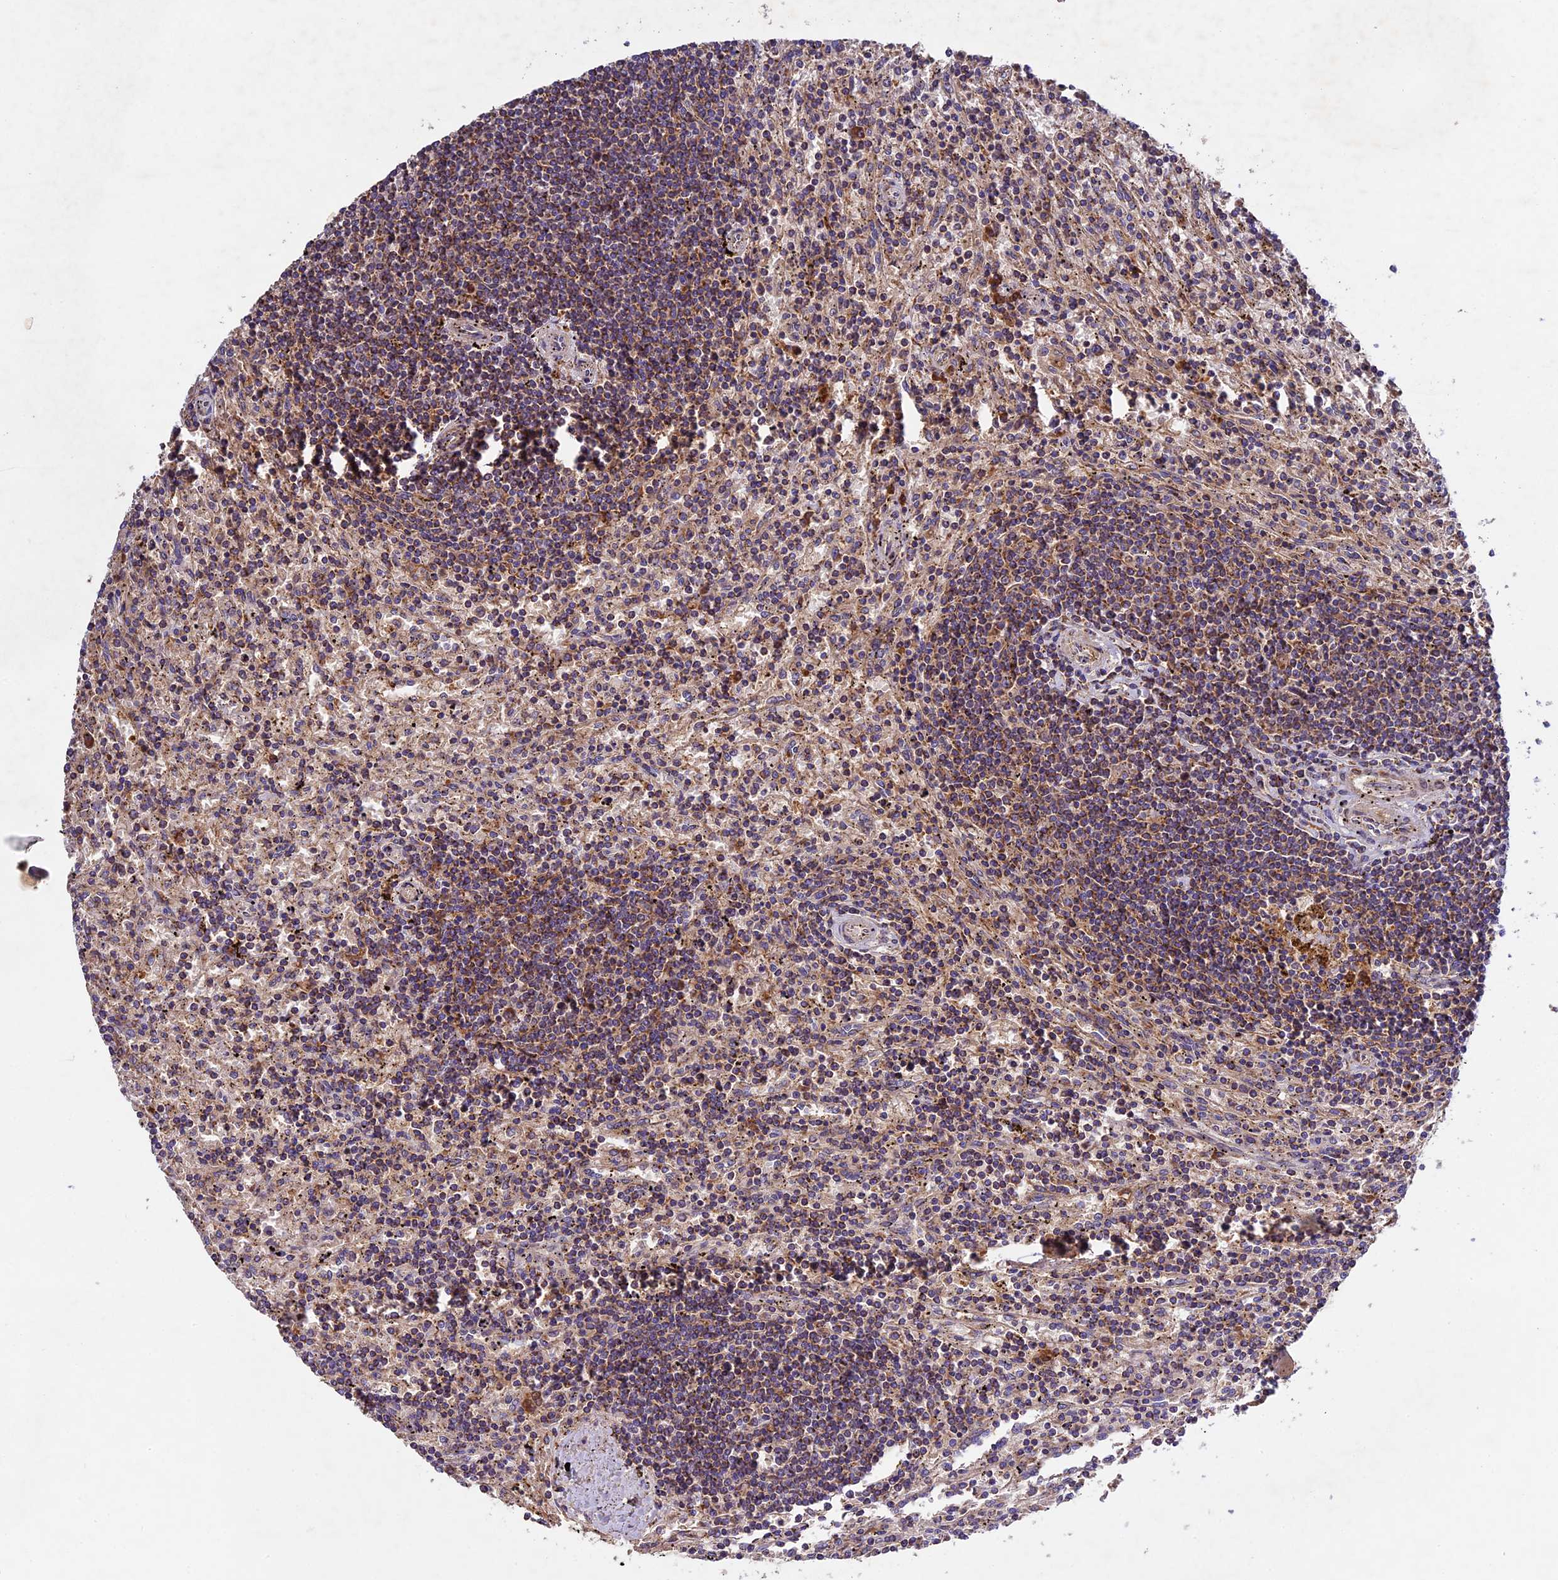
{"staining": {"intensity": "moderate", "quantity": "25%-75%", "location": "cytoplasmic/membranous"}, "tissue": "lymphoma", "cell_type": "Tumor cells", "image_type": "cancer", "snomed": [{"axis": "morphology", "description": "Malignant lymphoma, non-Hodgkin's type, Low grade"}, {"axis": "topography", "description": "Spleen"}], "caption": "A brown stain highlights moderate cytoplasmic/membranous expression of a protein in human lymphoma tumor cells.", "gene": "OCEL1", "patient": {"sex": "male", "age": 76}}